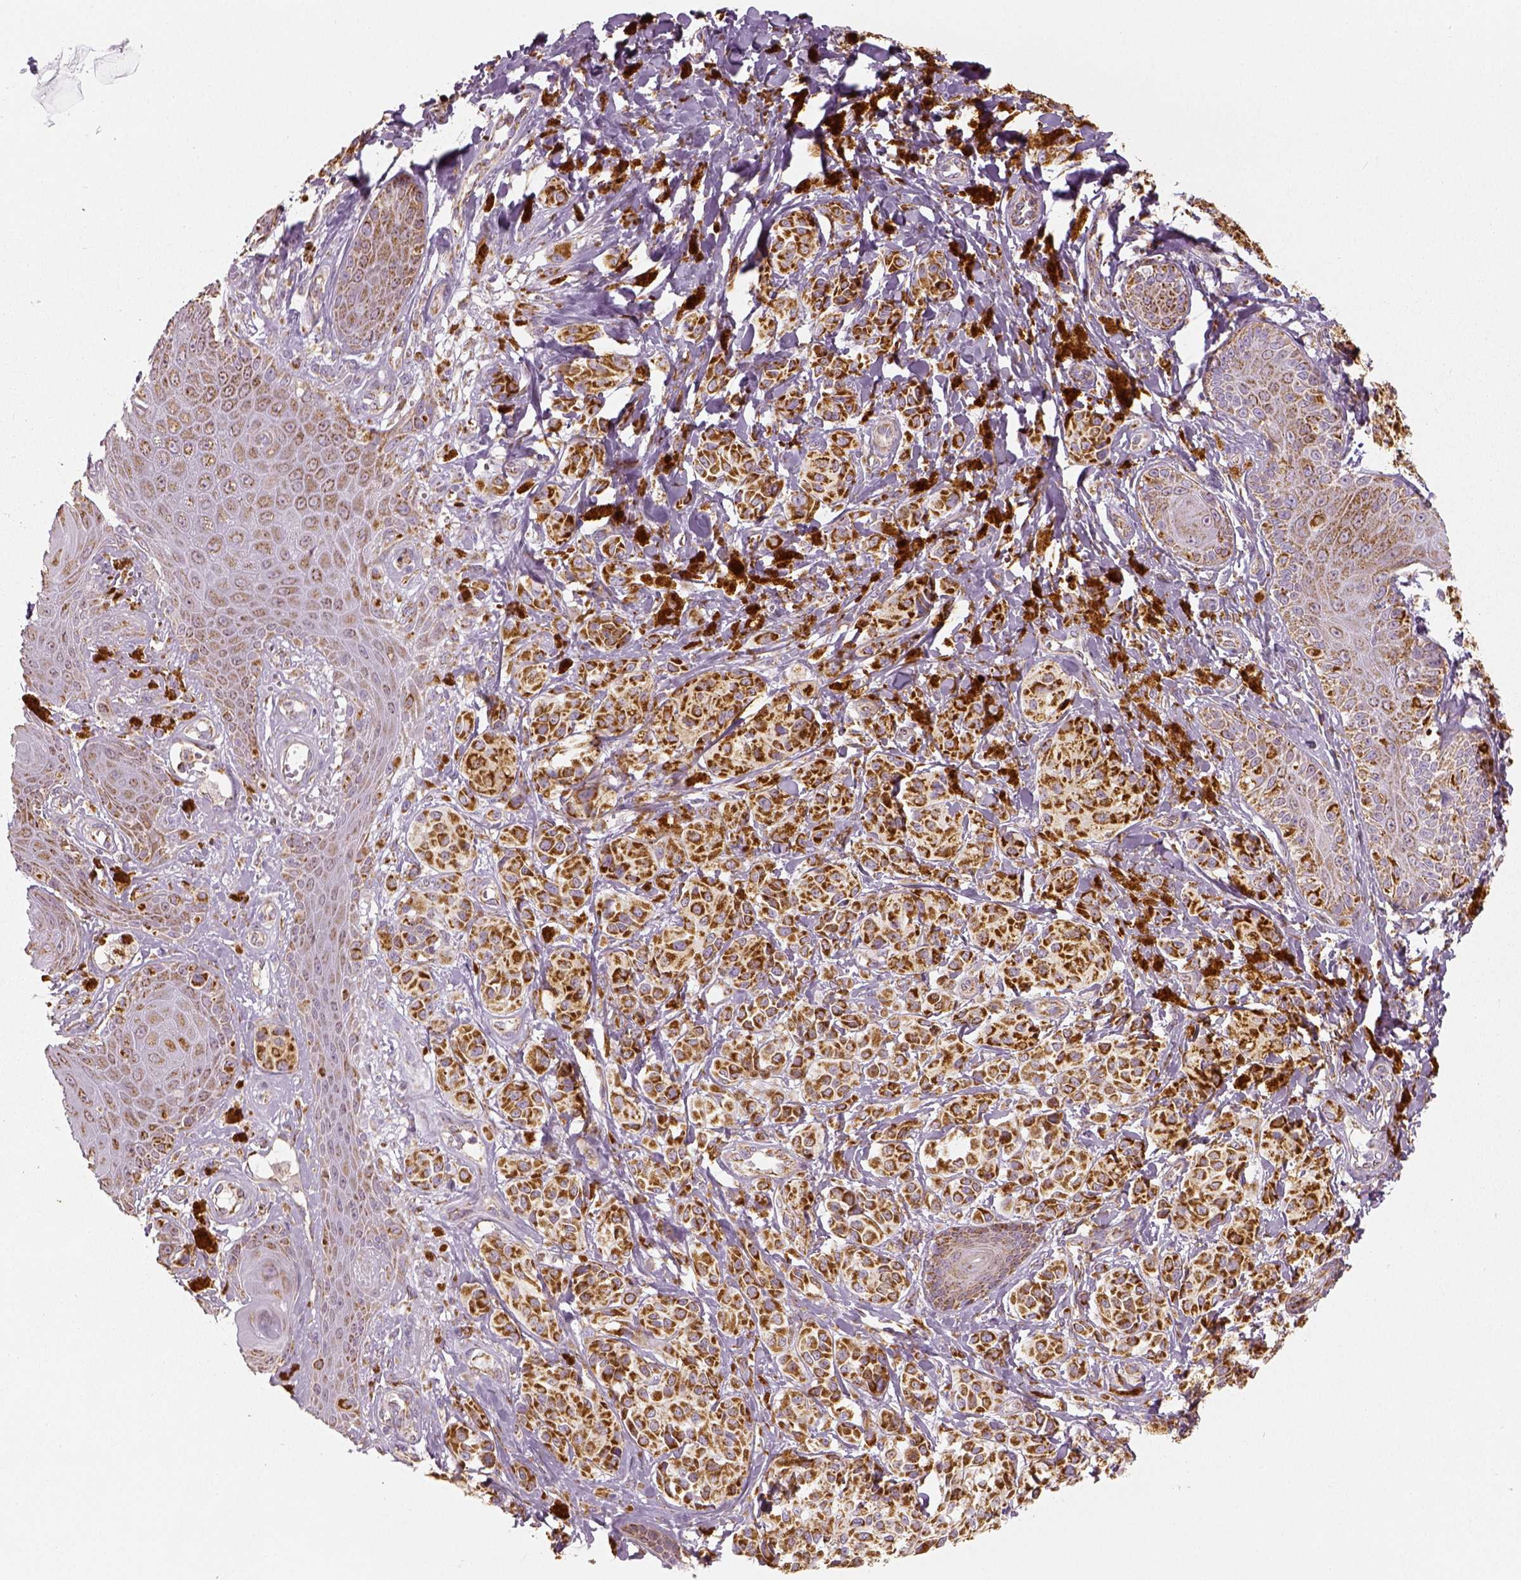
{"staining": {"intensity": "strong", "quantity": ">75%", "location": "cytoplasmic/membranous"}, "tissue": "melanoma", "cell_type": "Tumor cells", "image_type": "cancer", "snomed": [{"axis": "morphology", "description": "Malignant melanoma, NOS"}, {"axis": "topography", "description": "Skin"}], "caption": "Malignant melanoma was stained to show a protein in brown. There is high levels of strong cytoplasmic/membranous expression in about >75% of tumor cells.", "gene": "PGAM5", "patient": {"sex": "female", "age": 80}}